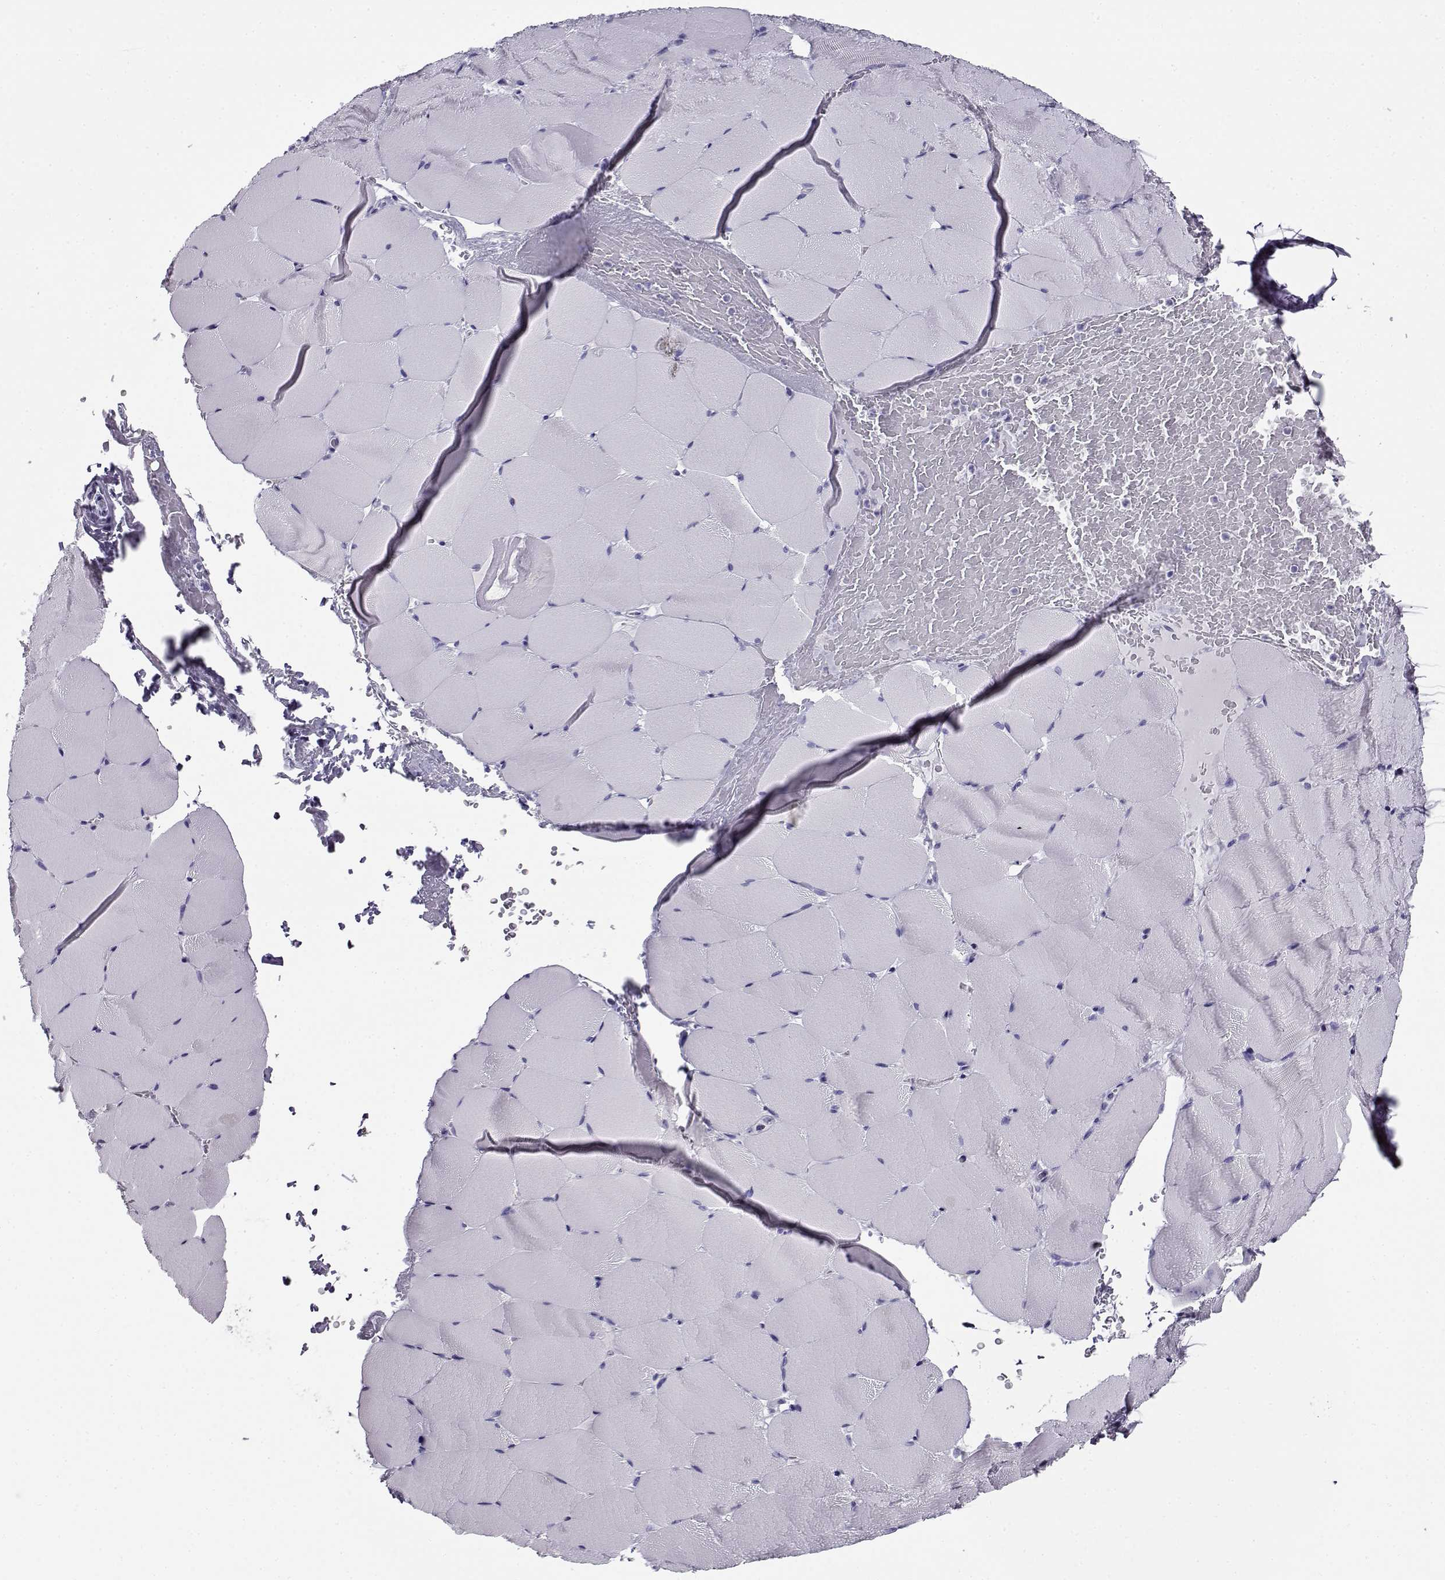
{"staining": {"intensity": "negative", "quantity": "none", "location": "none"}, "tissue": "skeletal muscle", "cell_type": "Myocytes", "image_type": "normal", "snomed": [{"axis": "morphology", "description": "Normal tissue, NOS"}, {"axis": "topography", "description": "Skeletal muscle"}], "caption": "Skeletal muscle stained for a protein using immunohistochemistry reveals no expression myocytes.", "gene": "CABS1", "patient": {"sex": "female", "age": 37}}